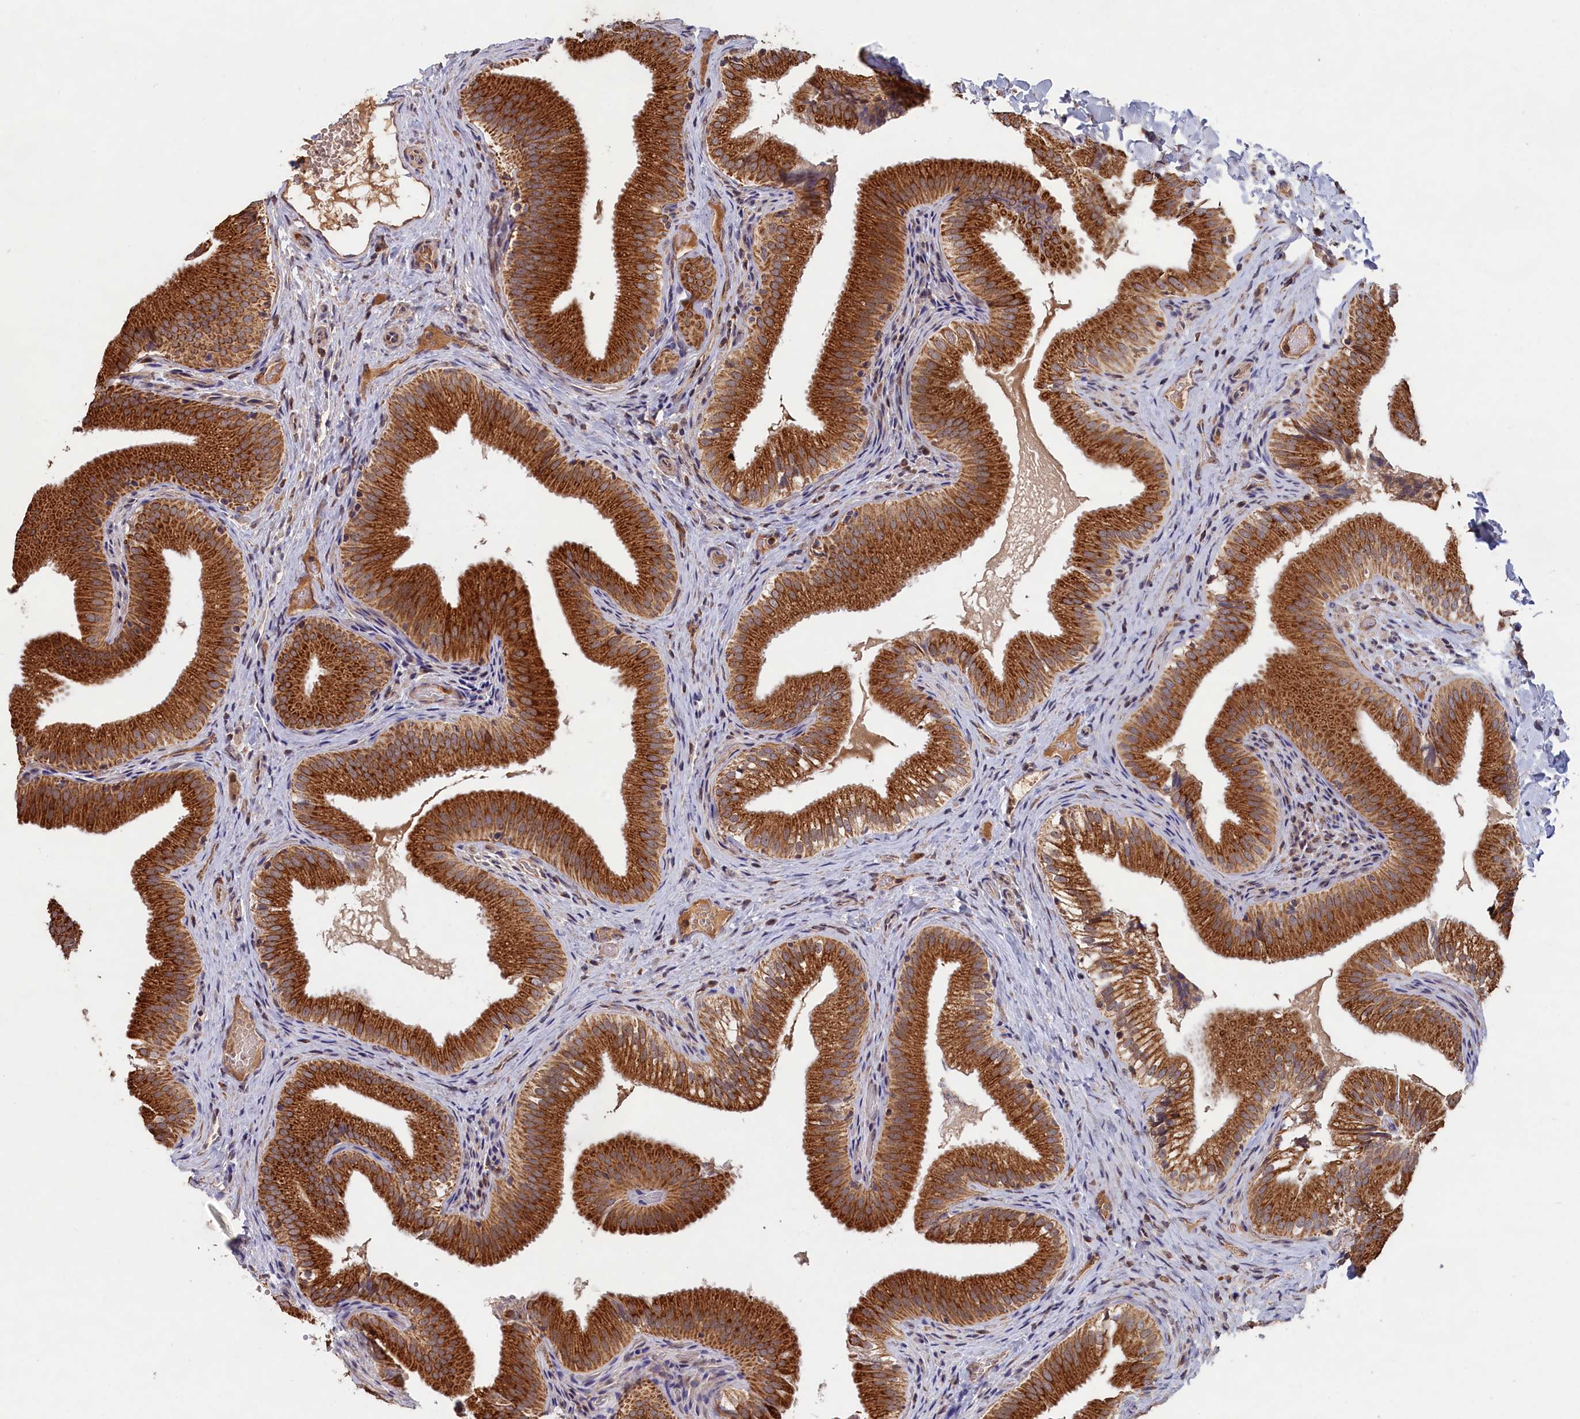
{"staining": {"intensity": "strong", "quantity": ">75%", "location": "cytoplasmic/membranous"}, "tissue": "gallbladder", "cell_type": "Glandular cells", "image_type": "normal", "snomed": [{"axis": "morphology", "description": "Normal tissue, NOS"}, {"axis": "topography", "description": "Gallbladder"}], "caption": "Brown immunohistochemical staining in benign human gallbladder reveals strong cytoplasmic/membranous expression in approximately >75% of glandular cells.", "gene": "ENSG00000269825", "patient": {"sex": "female", "age": 30}}